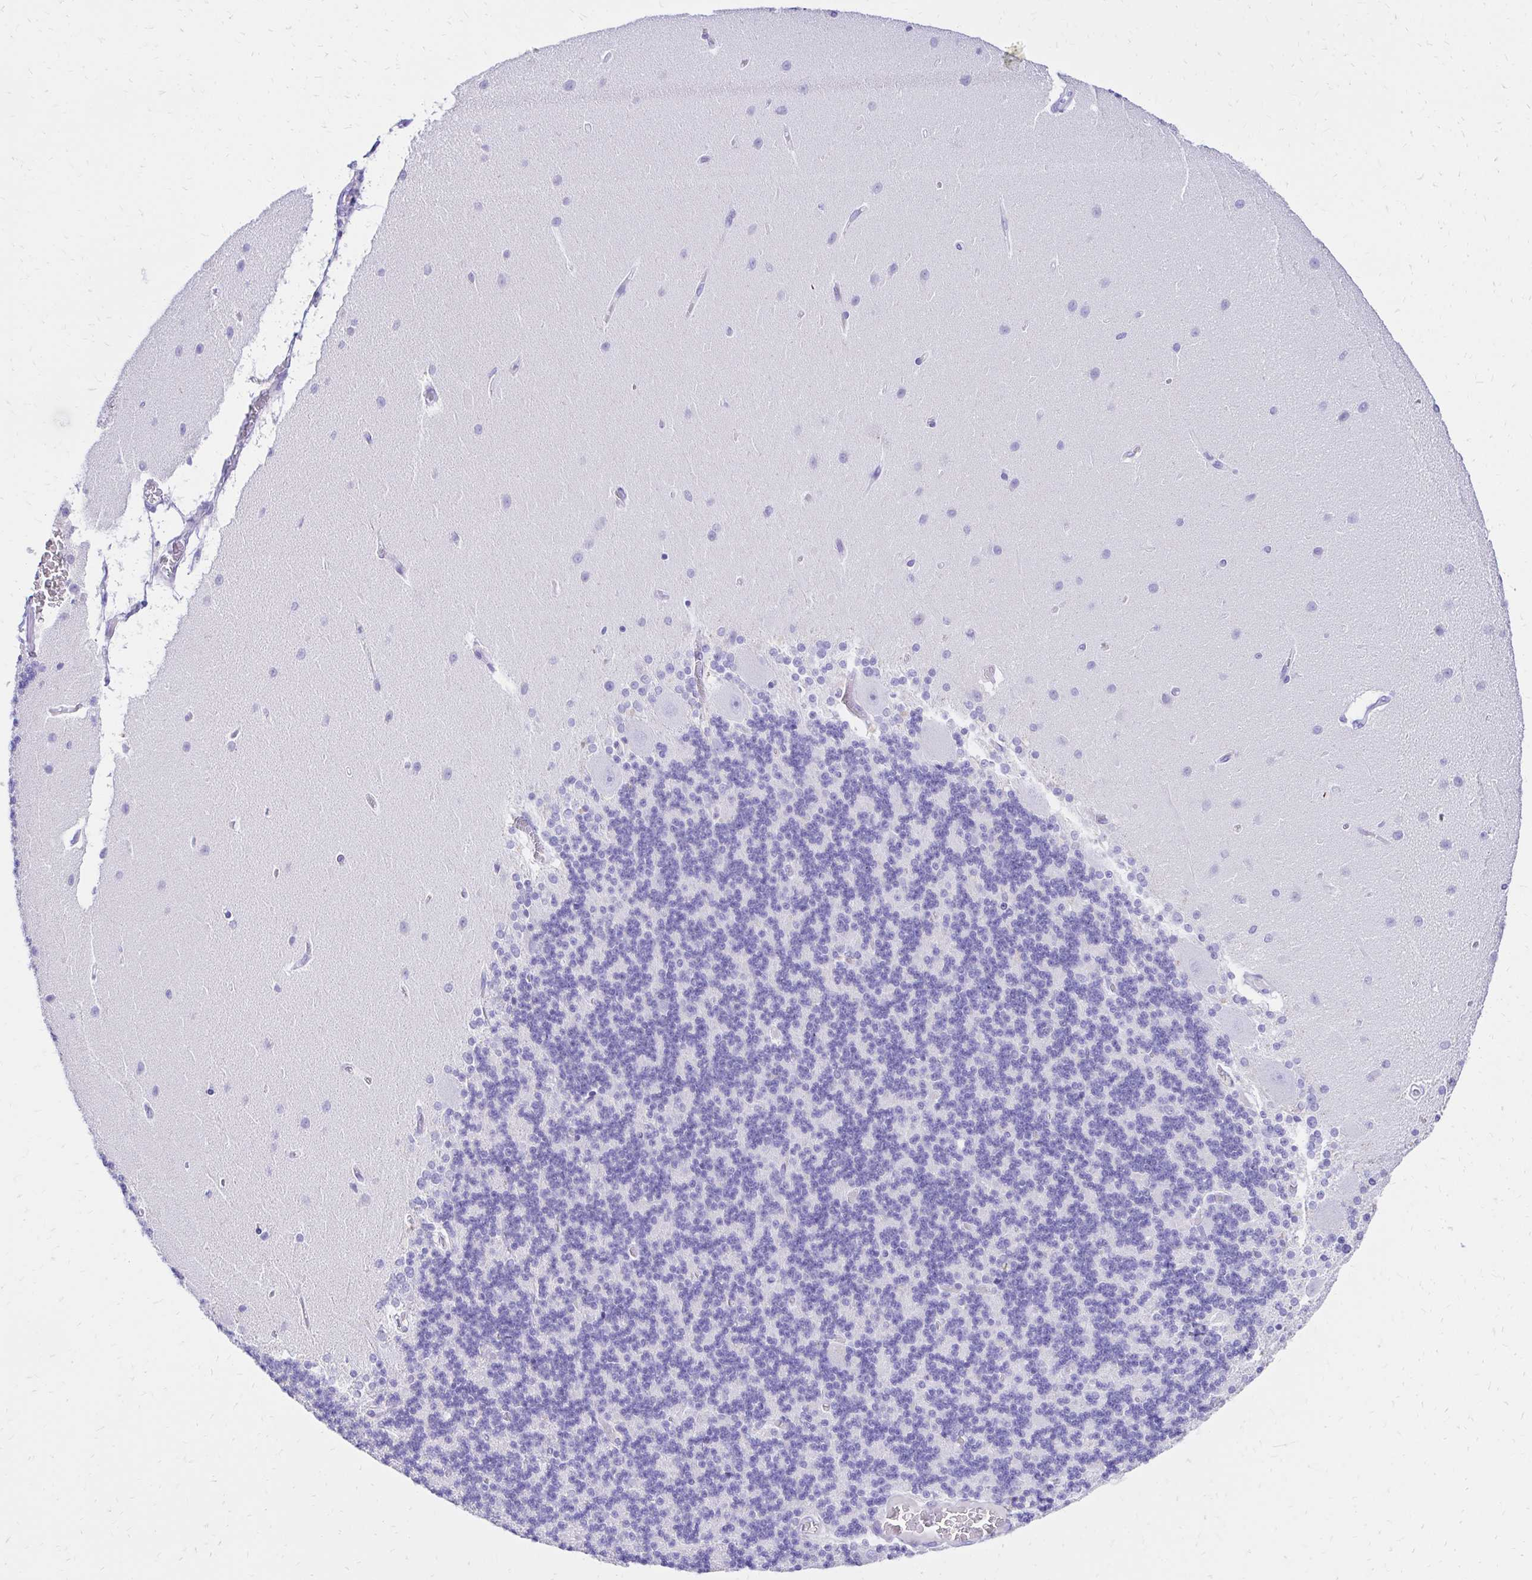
{"staining": {"intensity": "negative", "quantity": "none", "location": "none"}, "tissue": "cerebellum", "cell_type": "Cells in granular layer", "image_type": "normal", "snomed": [{"axis": "morphology", "description": "Normal tissue, NOS"}, {"axis": "topography", "description": "Cerebellum"}], "caption": "This photomicrograph is of unremarkable cerebellum stained with immunohistochemistry to label a protein in brown with the nuclei are counter-stained blue. There is no positivity in cells in granular layer. (DAB immunohistochemistry (IHC), high magnification).", "gene": "S100G", "patient": {"sex": "female", "age": 54}}